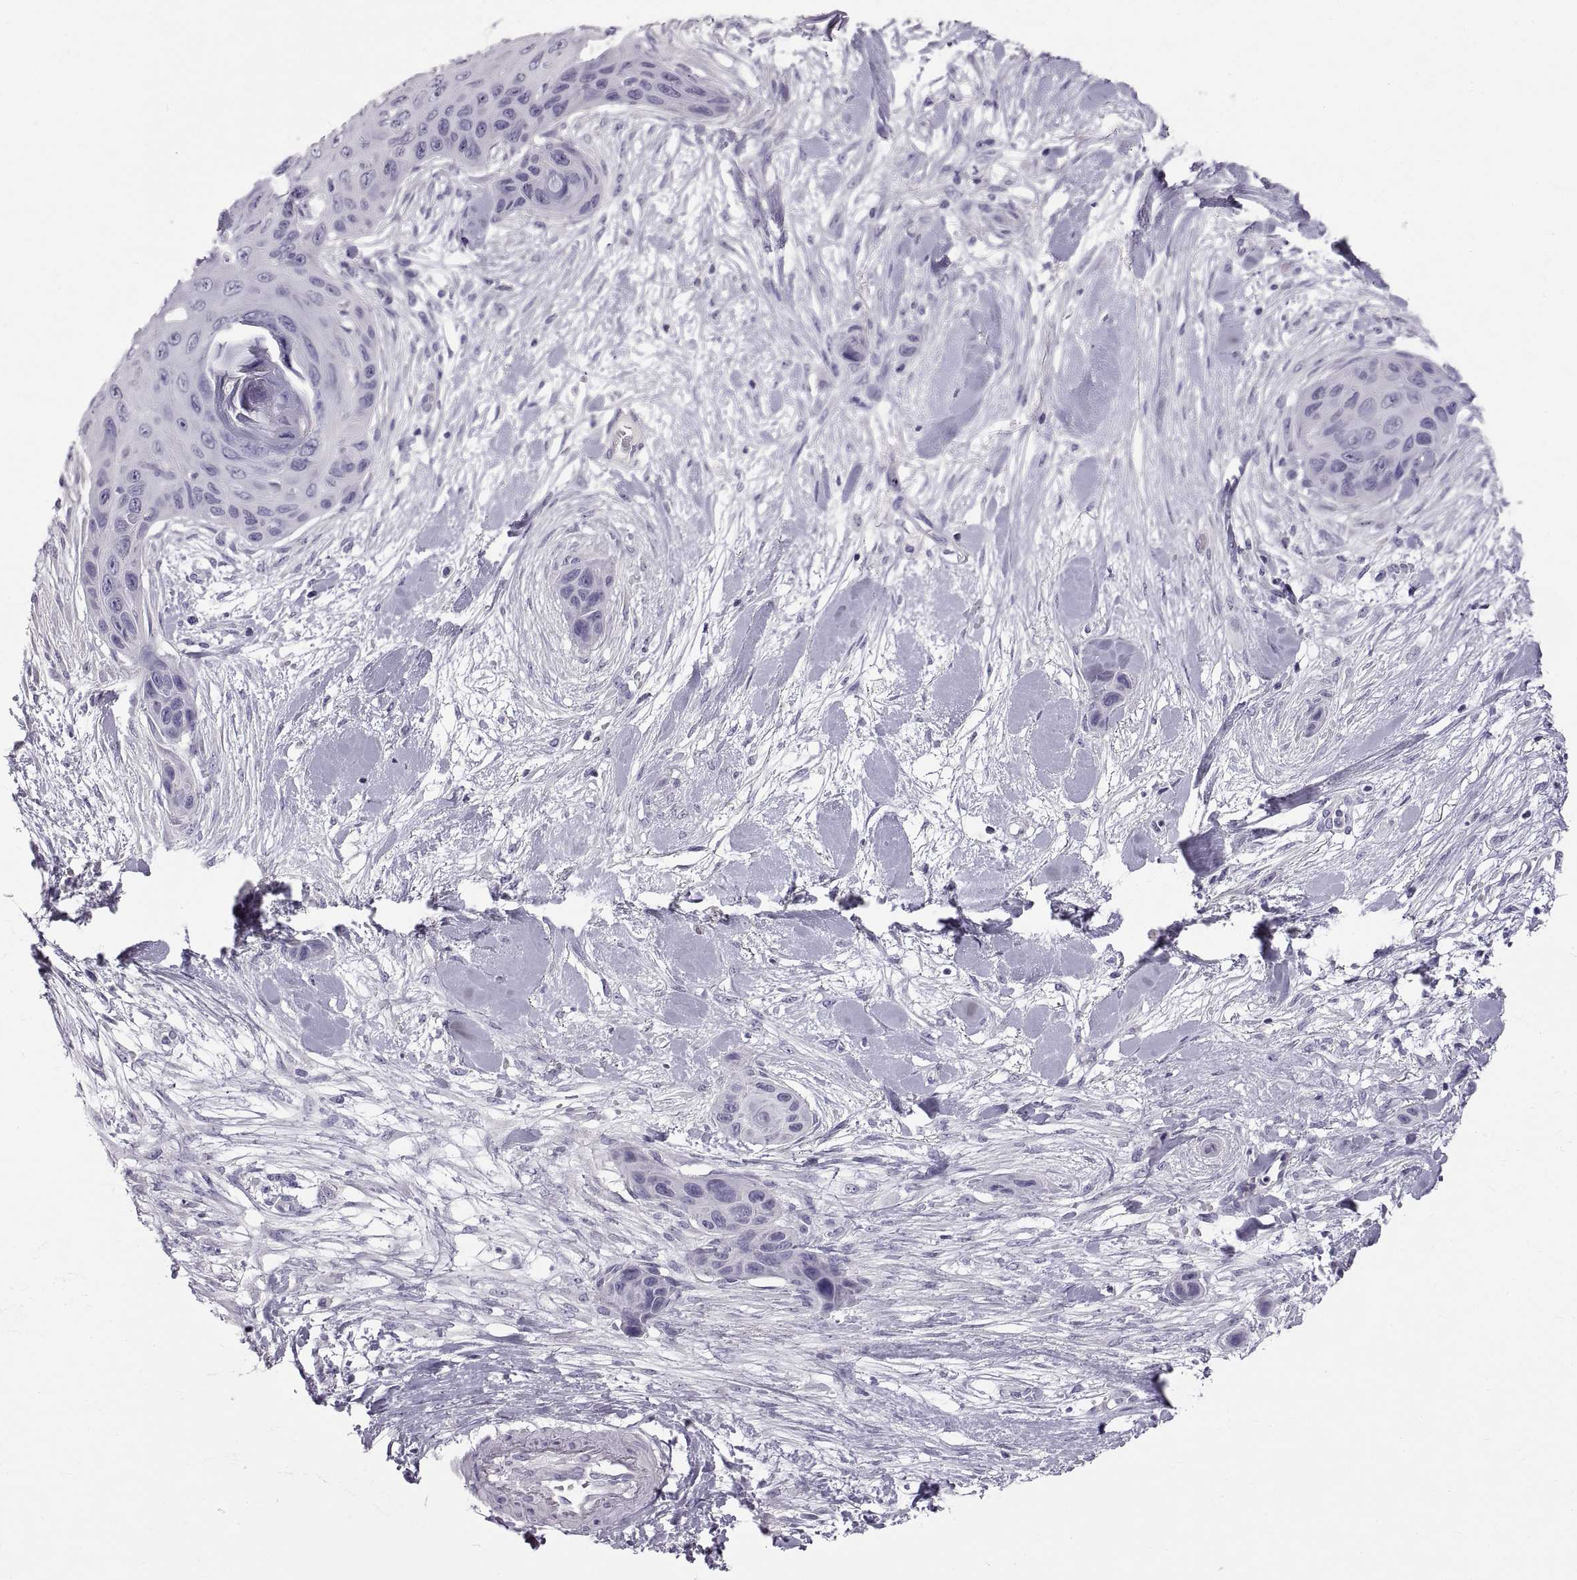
{"staining": {"intensity": "negative", "quantity": "none", "location": "none"}, "tissue": "skin cancer", "cell_type": "Tumor cells", "image_type": "cancer", "snomed": [{"axis": "morphology", "description": "Squamous cell carcinoma, NOS"}, {"axis": "topography", "description": "Skin"}], "caption": "Histopathology image shows no significant protein positivity in tumor cells of skin cancer.", "gene": "WFDC8", "patient": {"sex": "male", "age": 82}}